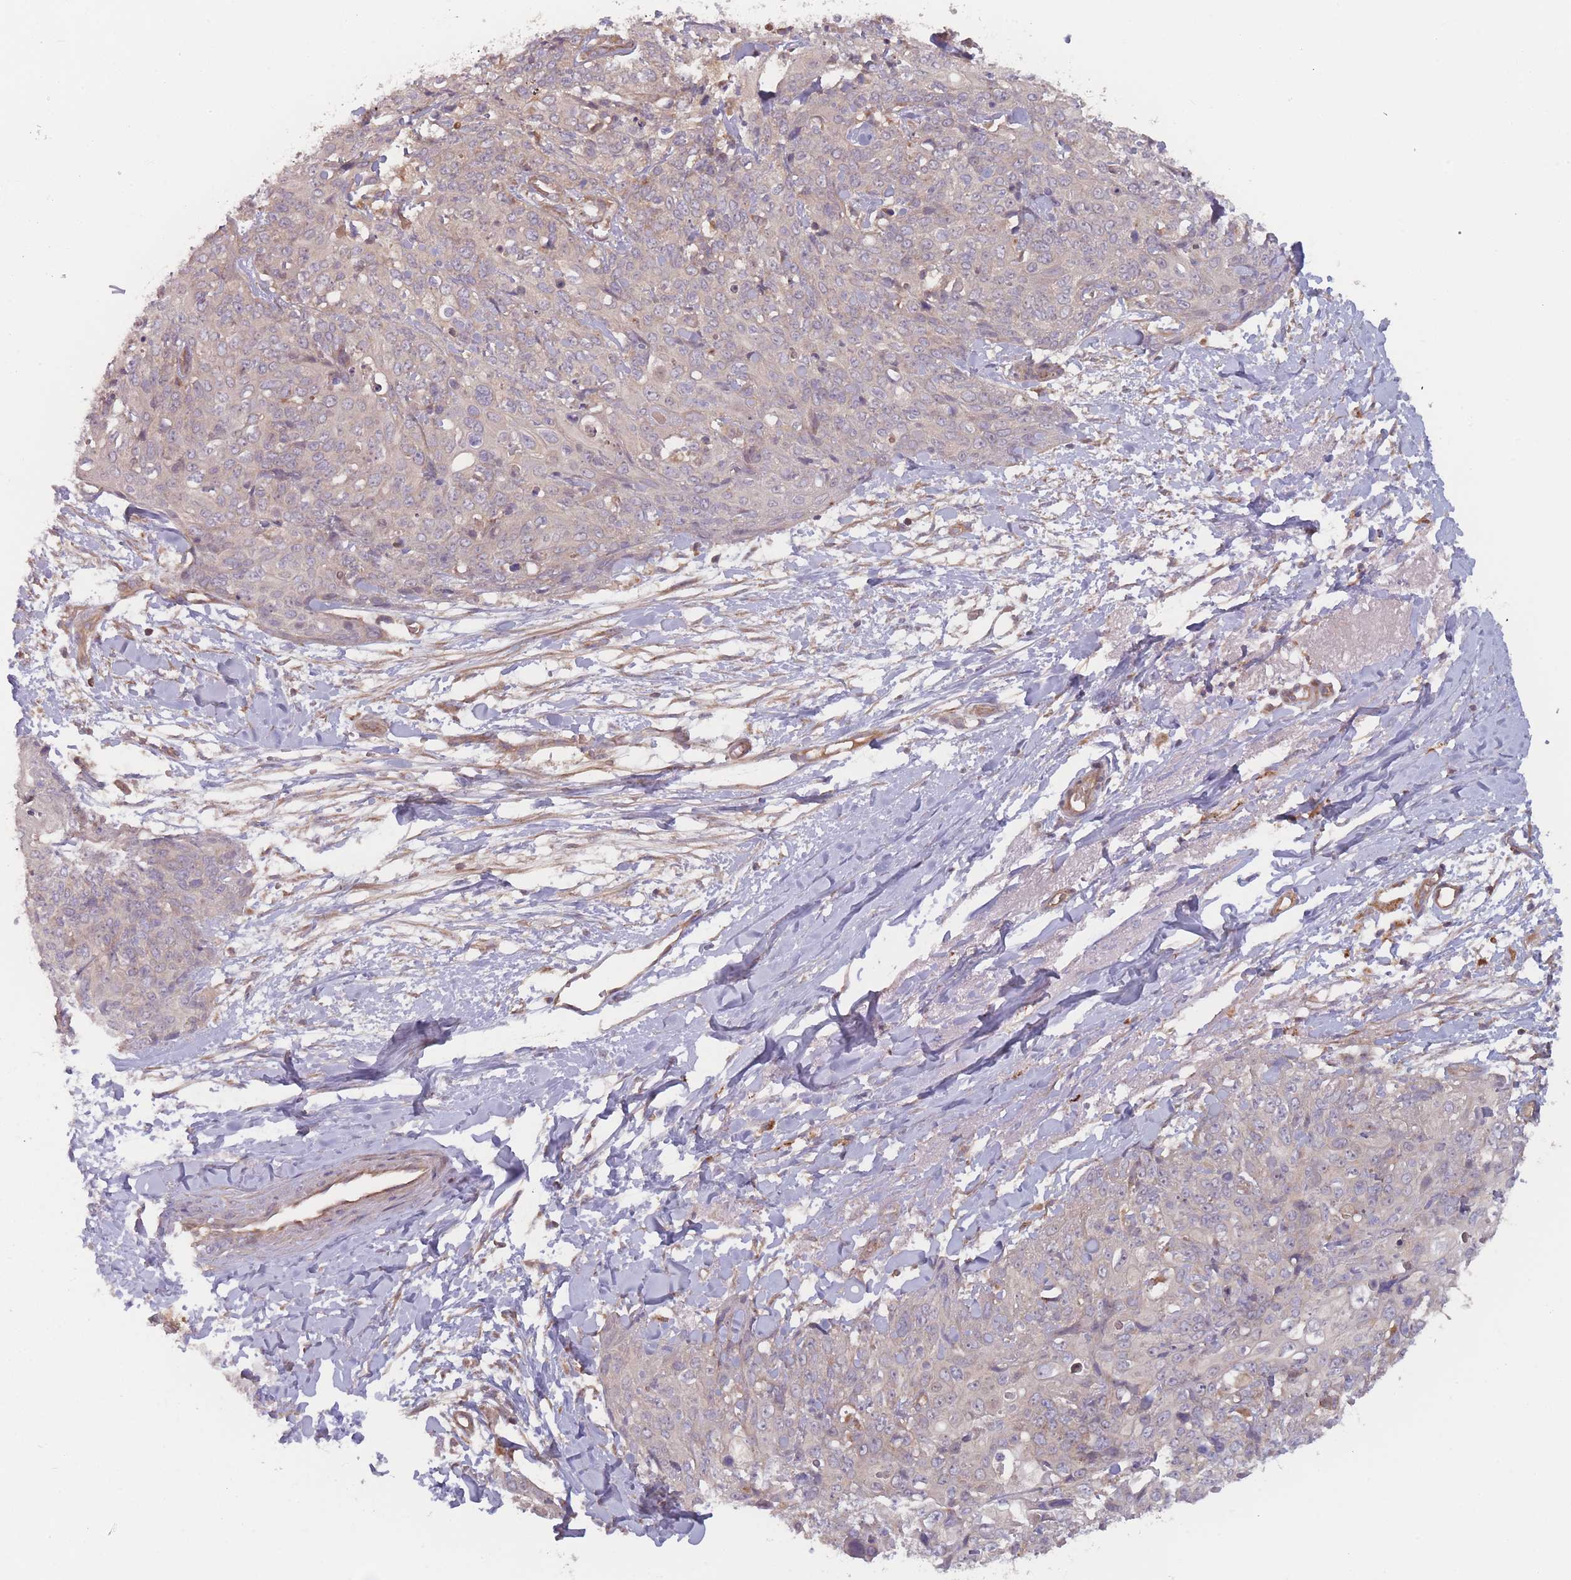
{"staining": {"intensity": "negative", "quantity": "none", "location": "none"}, "tissue": "skin cancer", "cell_type": "Tumor cells", "image_type": "cancer", "snomed": [{"axis": "morphology", "description": "Squamous cell carcinoma, NOS"}, {"axis": "topography", "description": "Skin"}, {"axis": "topography", "description": "Vulva"}], "caption": "Protein analysis of skin squamous cell carcinoma exhibits no significant staining in tumor cells.", "gene": "ATP5MG", "patient": {"sex": "female", "age": 85}}